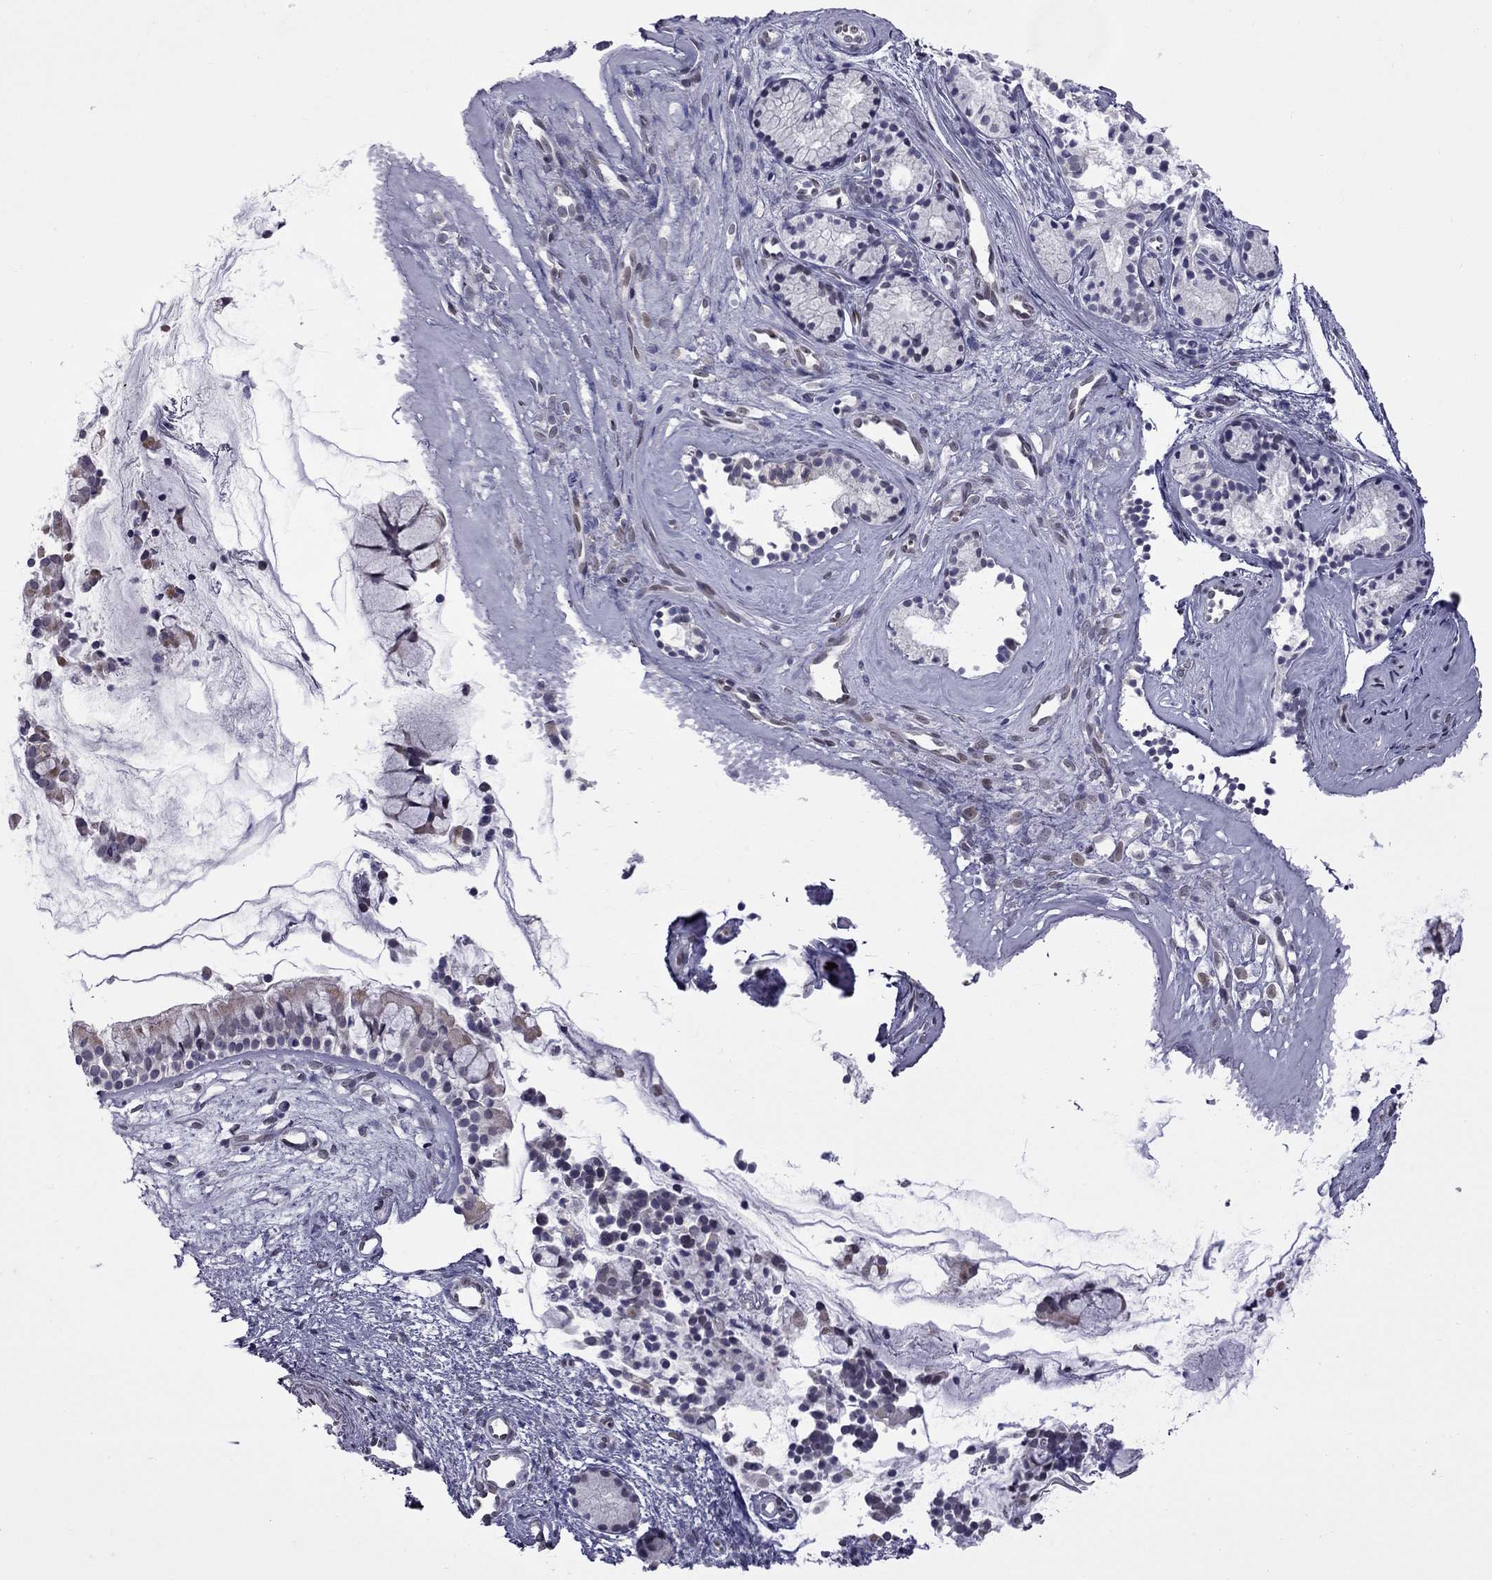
{"staining": {"intensity": "moderate", "quantity": "<25%", "location": "cytoplasmic/membranous"}, "tissue": "nasopharynx", "cell_type": "Respiratory epithelial cells", "image_type": "normal", "snomed": [{"axis": "morphology", "description": "Normal tissue, NOS"}, {"axis": "topography", "description": "Nasopharynx"}], "caption": "A low amount of moderate cytoplasmic/membranous positivity is identified in approximately <25% of respiratory epithelial cells in unremarkable nasopharynx.", "gene": "CLTCL1", "patient": {"sex": "female", "age": 52}}